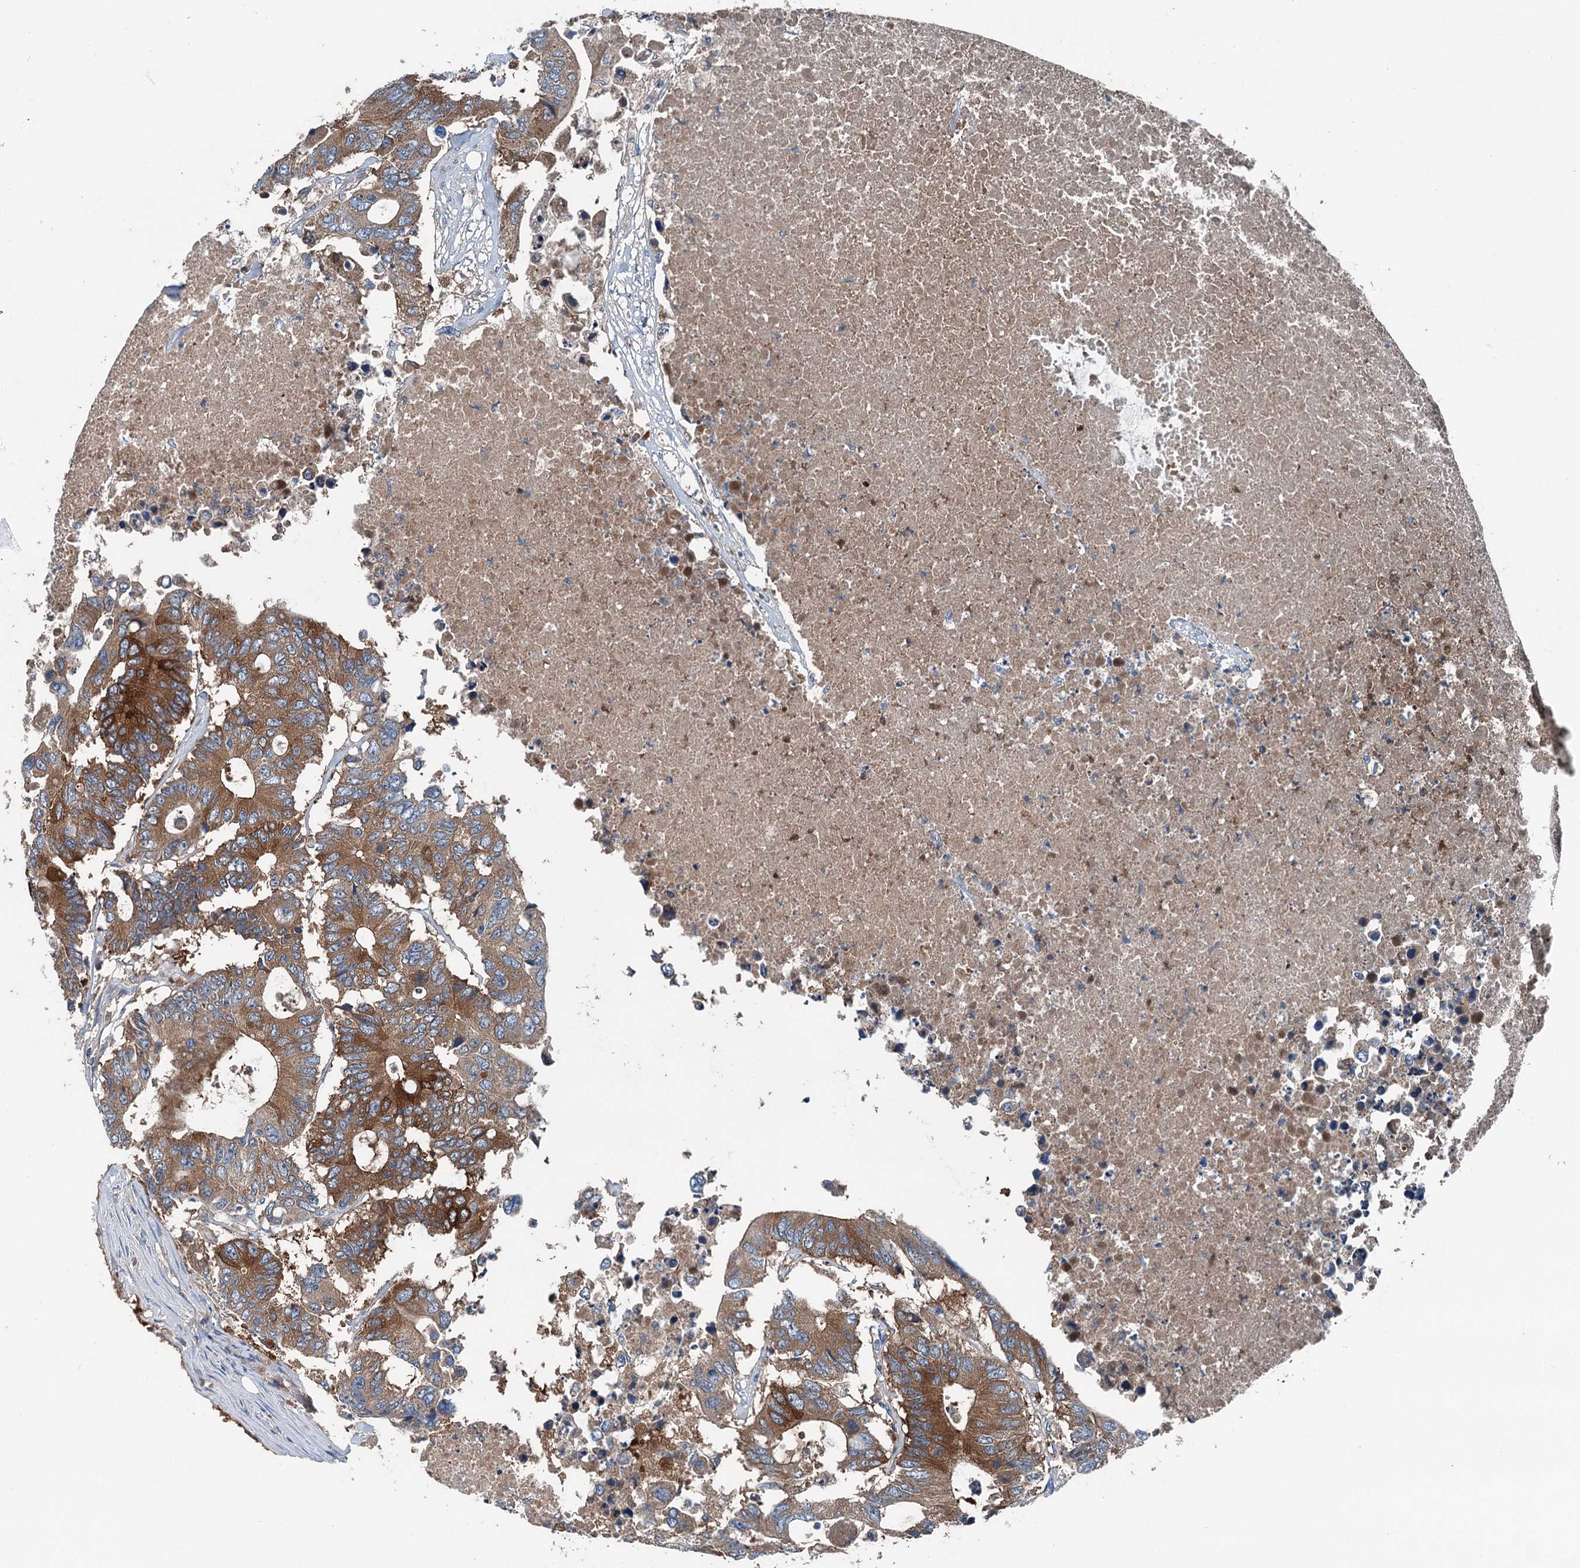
{"staining": {"intensity": "moderate", "quantity": ">75%", "location": "cytoplasmic/membranous"}, "tissue": "colorectal cancer", "cell_type": "Tumor cells", "image_type": "cancer", "snomed": [{"axis": "morphology", "description": "Adenocarcinoma, NOS"}, {"axis": "topography", "description": "Colon"}], "caption": "Immunohistochemical staining of human colorectal cancer (adenocarcinoma) exhibits medium levels of moderate cytoplasmic/membranous staining in approximately >75% of tumor cells.", "gene": "PDSS1", "patient": {"sex": "male", "age": 71}}